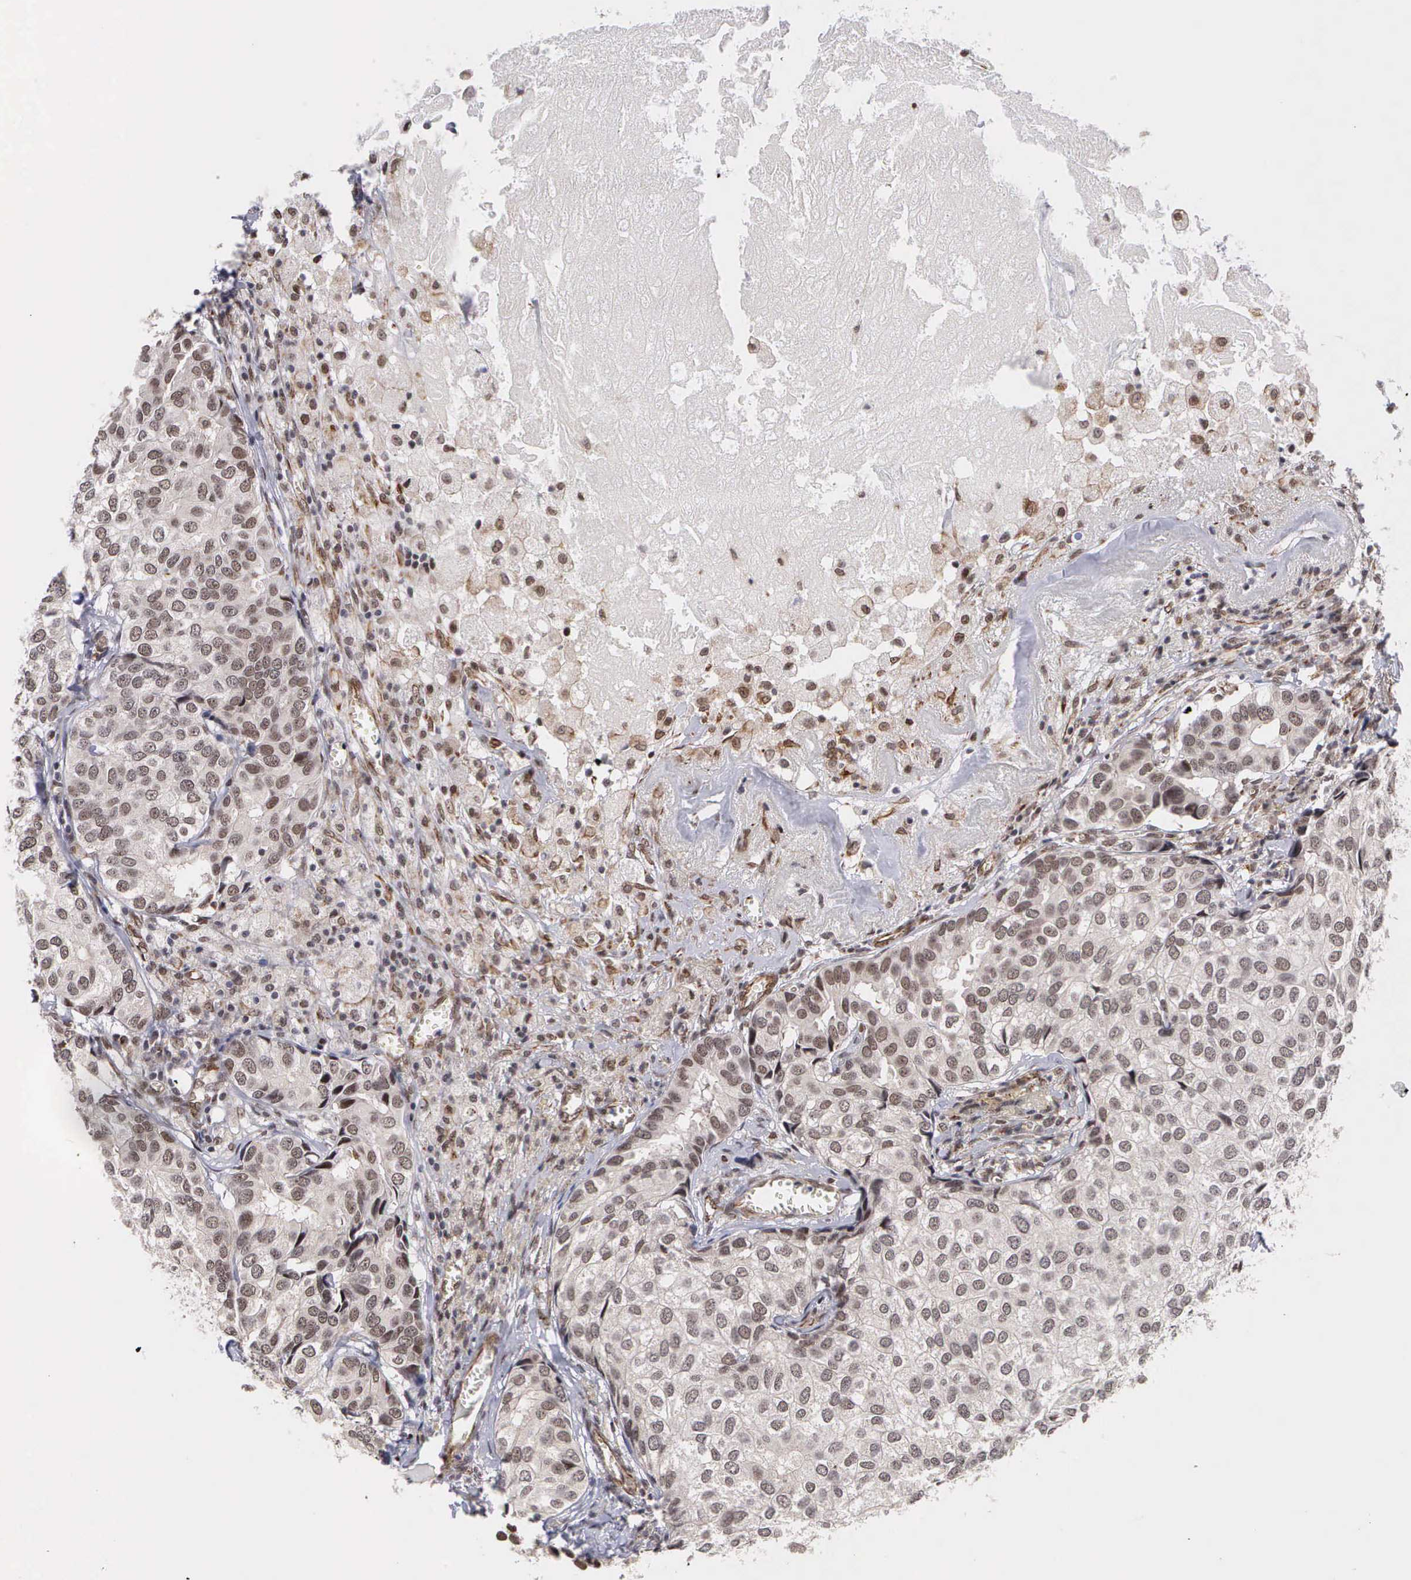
{"staining": {"intensity": "moderate", "quantity": ">75%", "location": "nuclear"}, "tissue": "breast cancer", "cell_type": "Tumor cells", "image_type": "cancer", "snomed": [{"axis": "morphology", "description": "Duct carcinoma"}, {"axis": "topography", "description": "Breast"}], "caption": "Human breast infiltrating ductal carcinoma stained with a protein marker exhibits moderate staining in tumor cells.", "gene": "MORC2", "patient": {"sex": "female", "age": 68}}